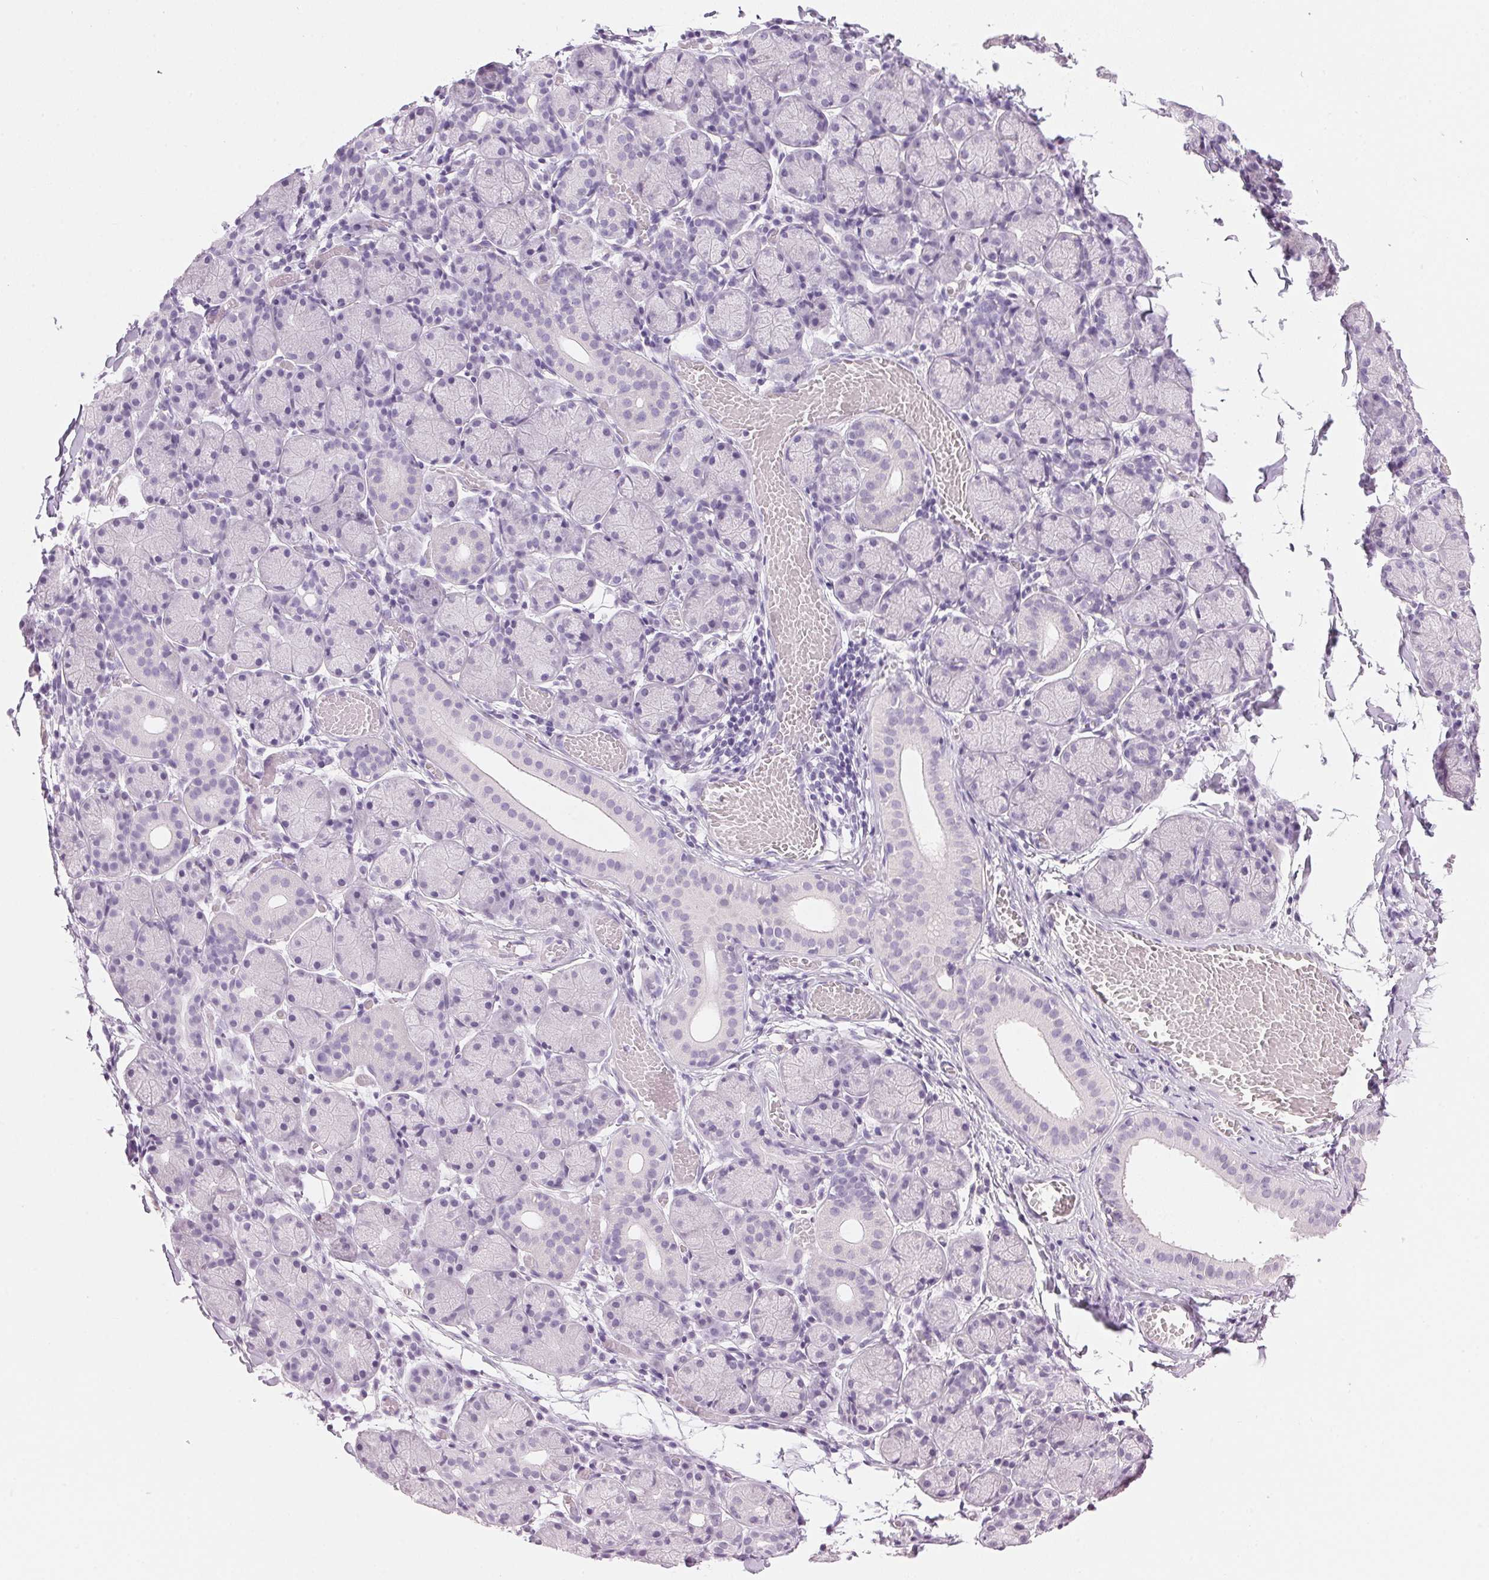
{"staining": {"intensity": "negative", "quantity": "none", "location": "none"}, "tissue": "salivary gland", "cell_type": "Glandular cells", "image_type": "normal", "snomed": [{"axis": "morphology", "description": "Normal tissue, NOS"}, {"axis": "topography", "description": "Salivary gland"}], "caption": "This is an IHC image of unremarkable salivary gland. There is no positivity in glandular cells.", "gene": "IGFBP1", "patient": {"sex": "female", "age": 24}}